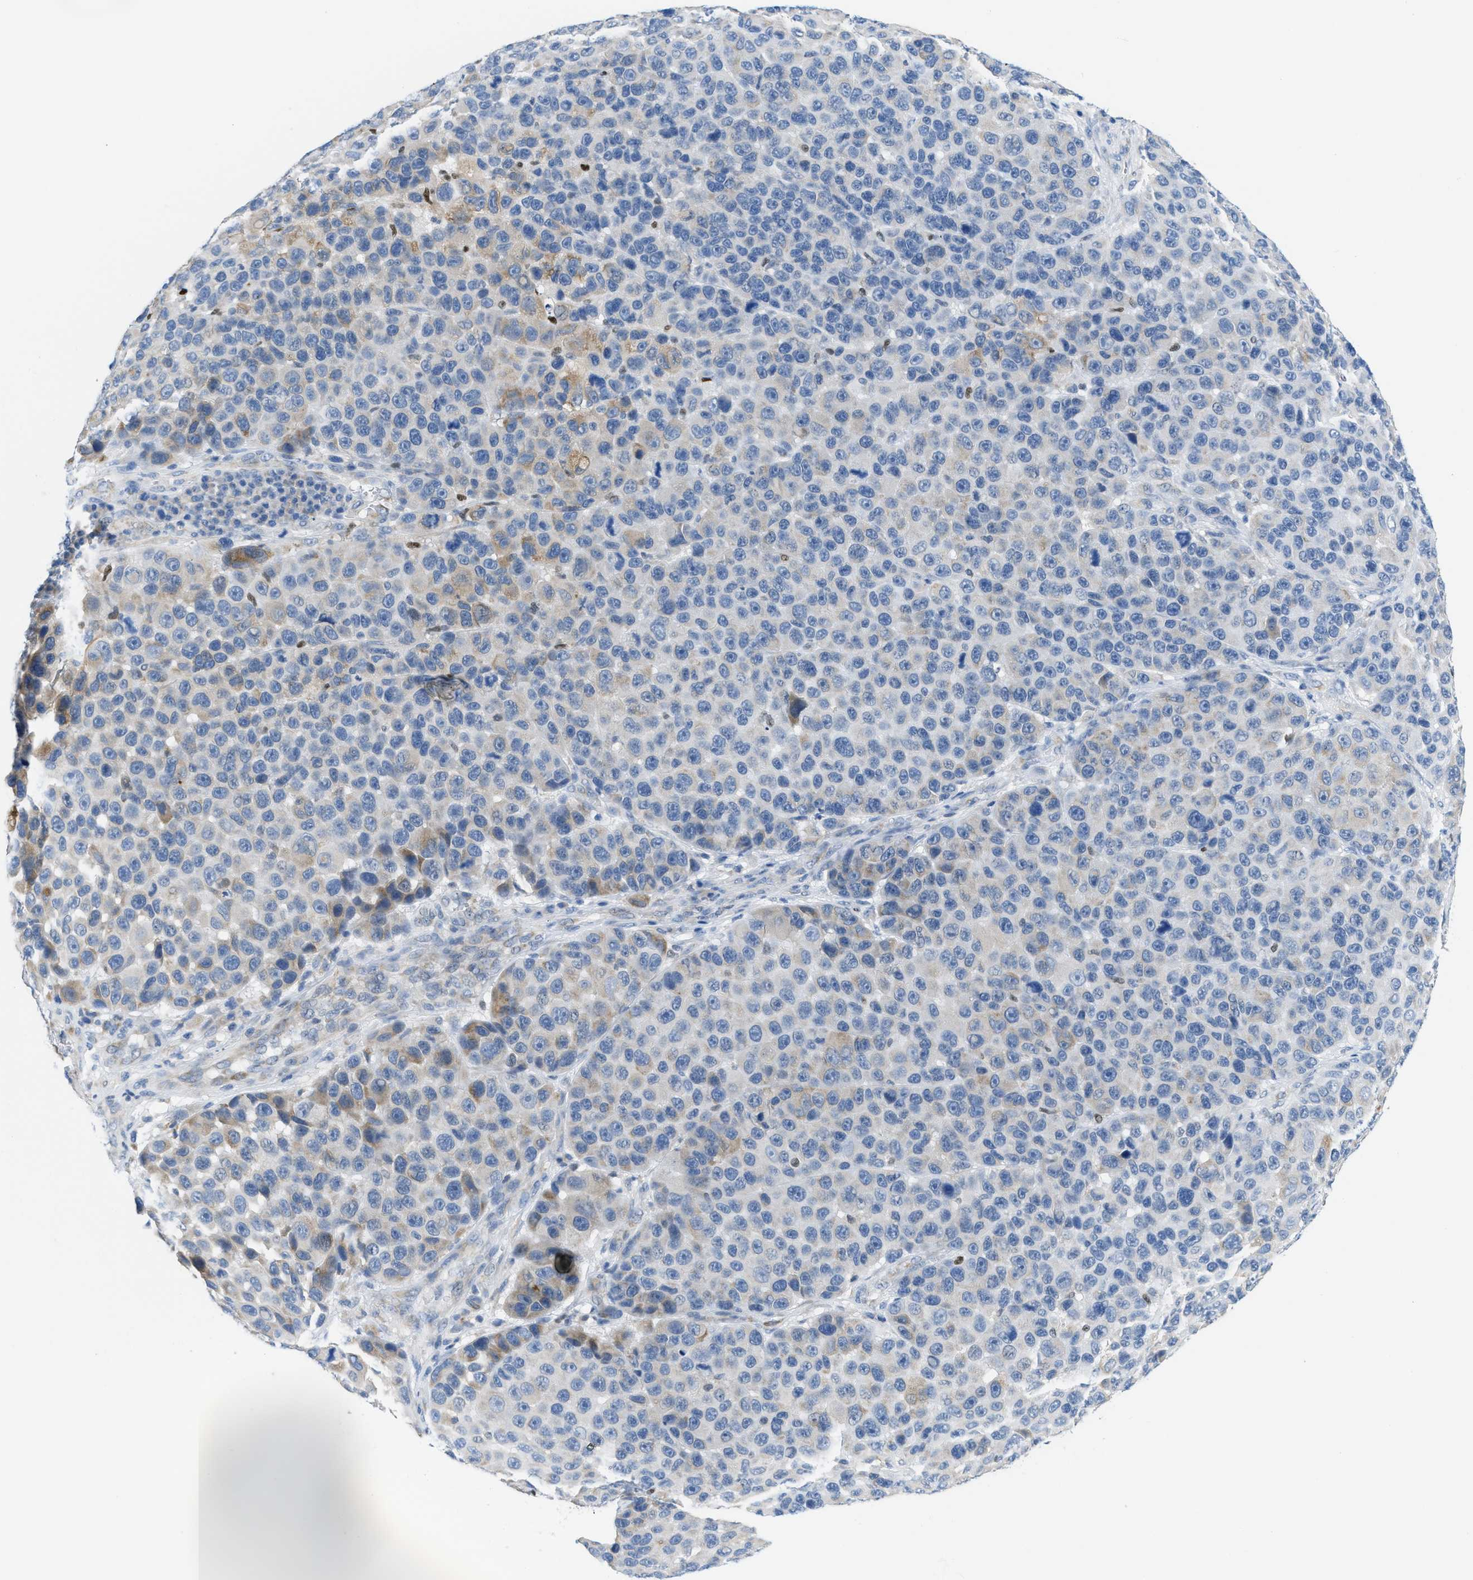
{"staining": {"intensity": "weak", "quantity": "<25%", "location": "cytoplasmic/membranous"}, "tissue": "melanoma", "cell_type": "Tumor cells", "image_type": "cancer", "snomed": [{"axis": "morphology", "description": "Malignant melanoma, NOS"}, {"axis": "topography", "description": "Skin"}], "caption": "Immunohistochemical staining of malignant melanoma exhibits no significant positivity in tumor cells.", "gene": "PTDSS1", "patient": {"sex": "male", "age": 53}}